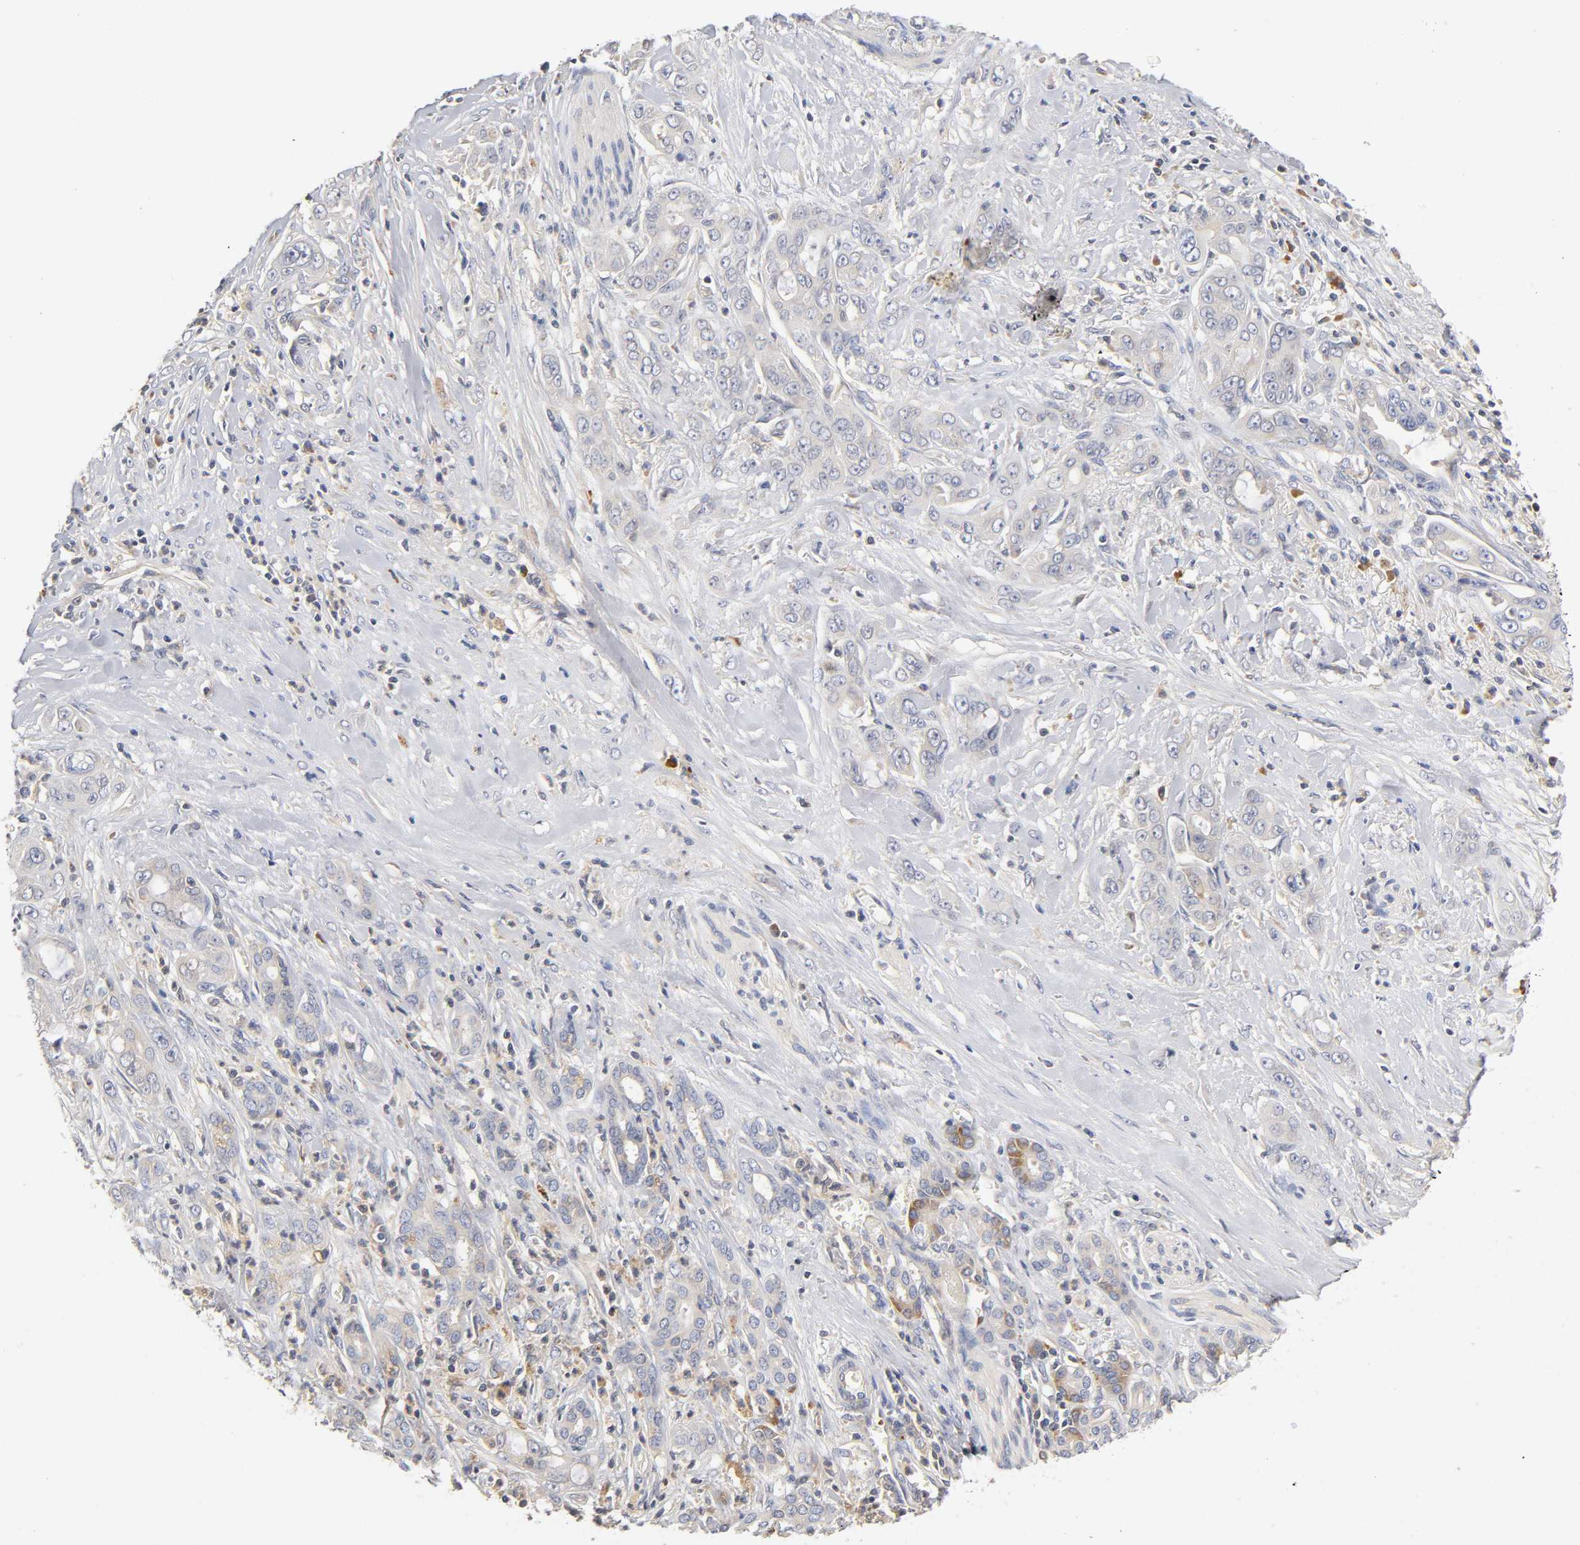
{"staining": {"intensity": "negative", "quantity": "none", "location": "none"}, "tissue": "pancreatic cancer", "cell_type": "Tumor cells", "image_type": "cancer", "snomed": [{"axis": "morphology", "description": "Adenocarcinoma, NOS"}, {"axis": "topography", "description": "Pancreas"}], "caption": "Immunohistochemical staining of adenocarcinoma (pancreatic) reveals no significant staining in tumor cells.", "gene": "RHOA", "patient": {"sex": "male", "age": 59}}